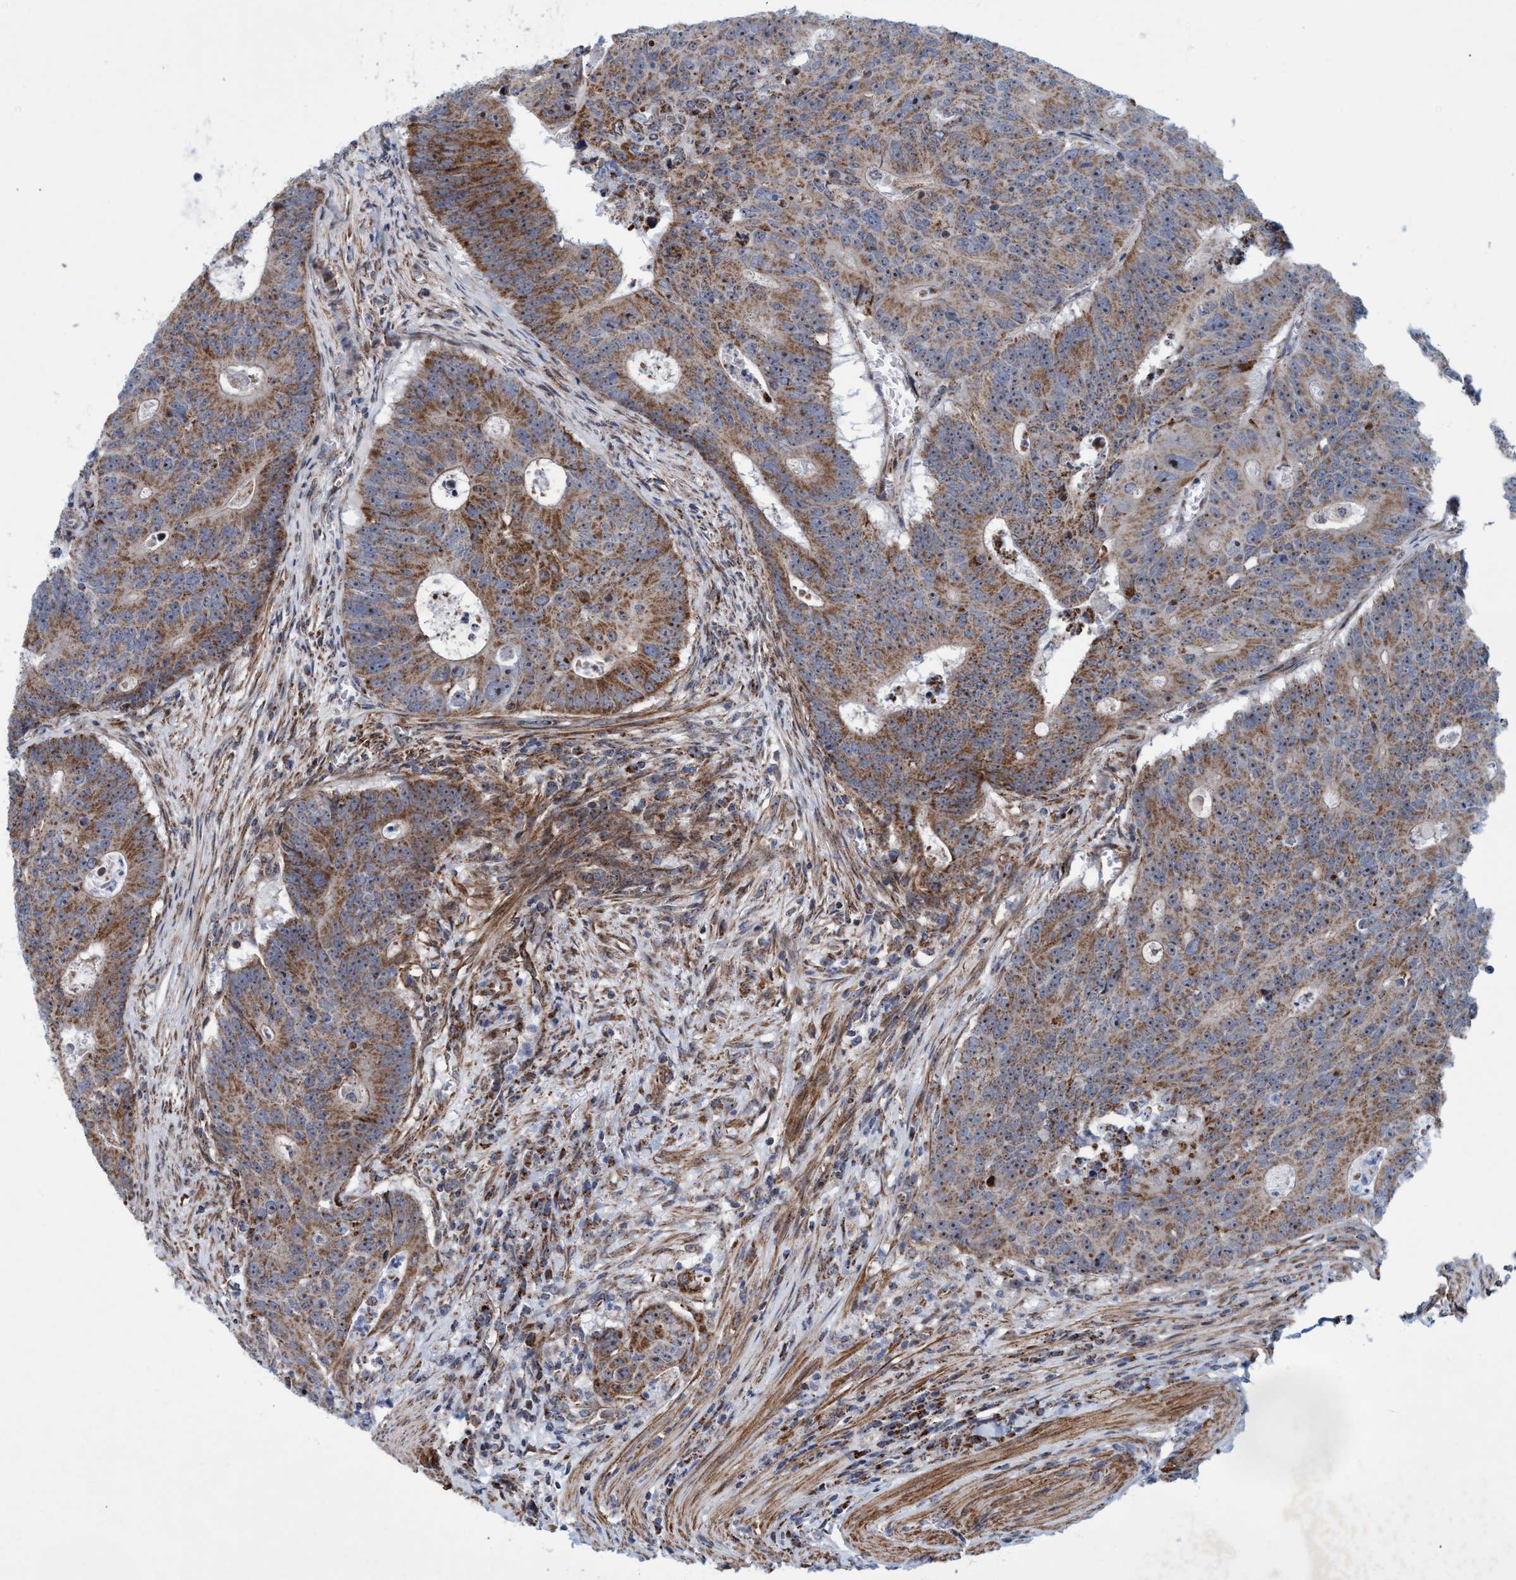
{"staining": {"intensity": "moderate", "quantity": ">75%", "location": "cytoplasmic/membranous"}, "tissue": "colorectal cancer", "cell_type": "Tumor cells", "image_type": "cancer", "snomed": [{"axis": "morphology", "description": "Adenocarcinoma, NOS"}, {"axis": "topography", "description": "Colon"}], "caption": "Moderate cytoplasmic/membranous protein staining is seen in about >75% of tumor cells in adenocarcinoma (colorectal).", "gene": "POLR1F", "patient": {"sex": "male", "age": 87}}